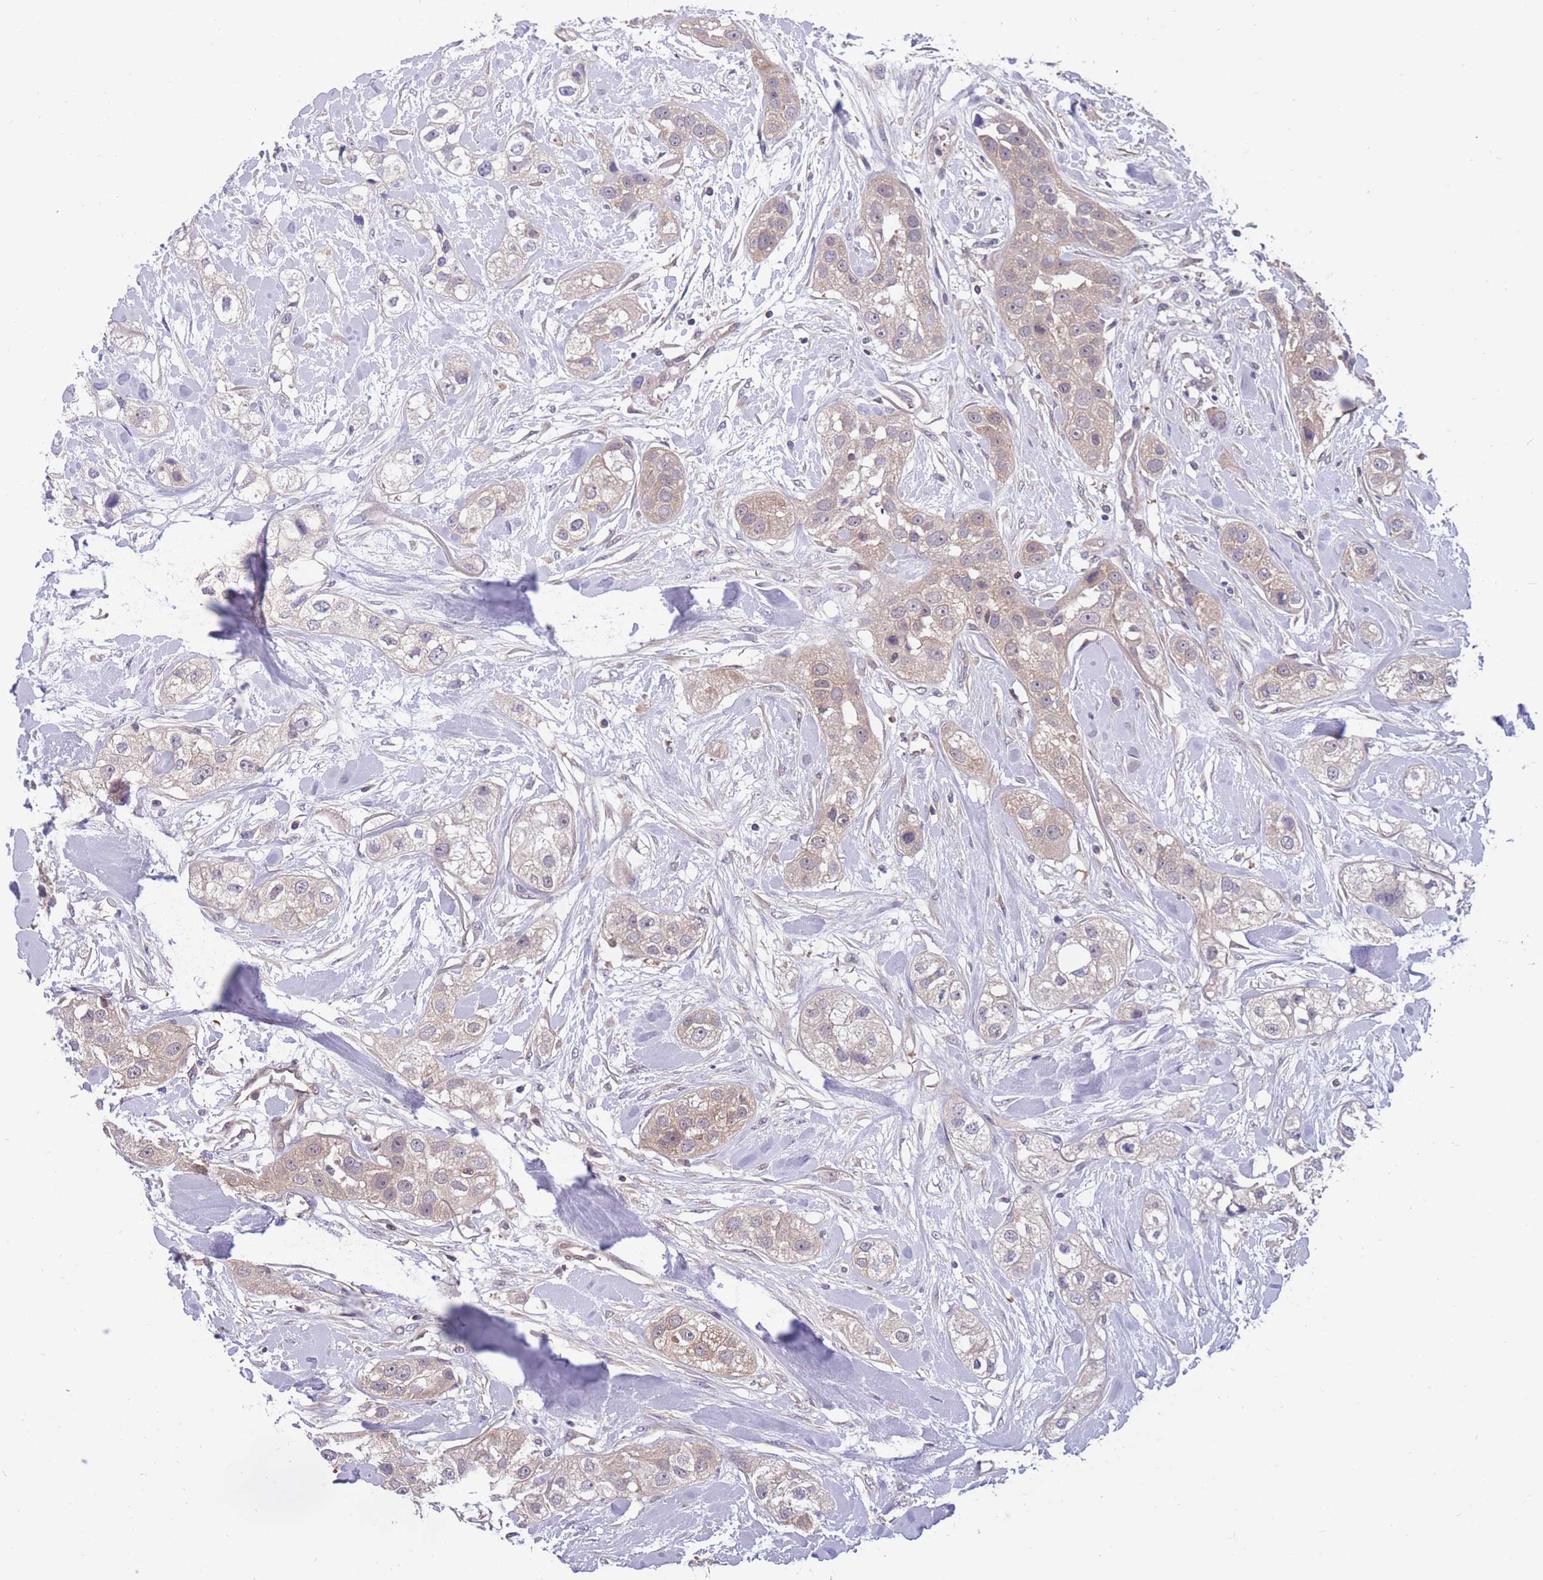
{"staining": {"intensity": "weak", "quantity": ">75%", "location": "cytoplasmic/membranous"}, "tissue": "head and neck cancer", "cell_type": "Tumor cells", "image_type": "cancer", "snomed": [{"axis": "morphology", "description": "Normal tissue, NOS"}, {"axis": "morphology", "description": "Squamous cell carcinoma, NOS"}, {"axis": "topography", "description": "Skeletal muscle"}, {"axis": "topography", "description": "Head-Neck"}], "caption": "Brown immunohistochemical staining in head and neck squamous cell carcinoma reveals weak cytoplasmic/membranous positivity in about >75% of tumor cells. Using DAB (3,3'-diaminobenzidine) (brown) and hematoxylin (blue) stains, captured at high magnification using brightfield microscopy.", "gene": "UBE2N", "patient": {"sex": "male", "age": 51}}